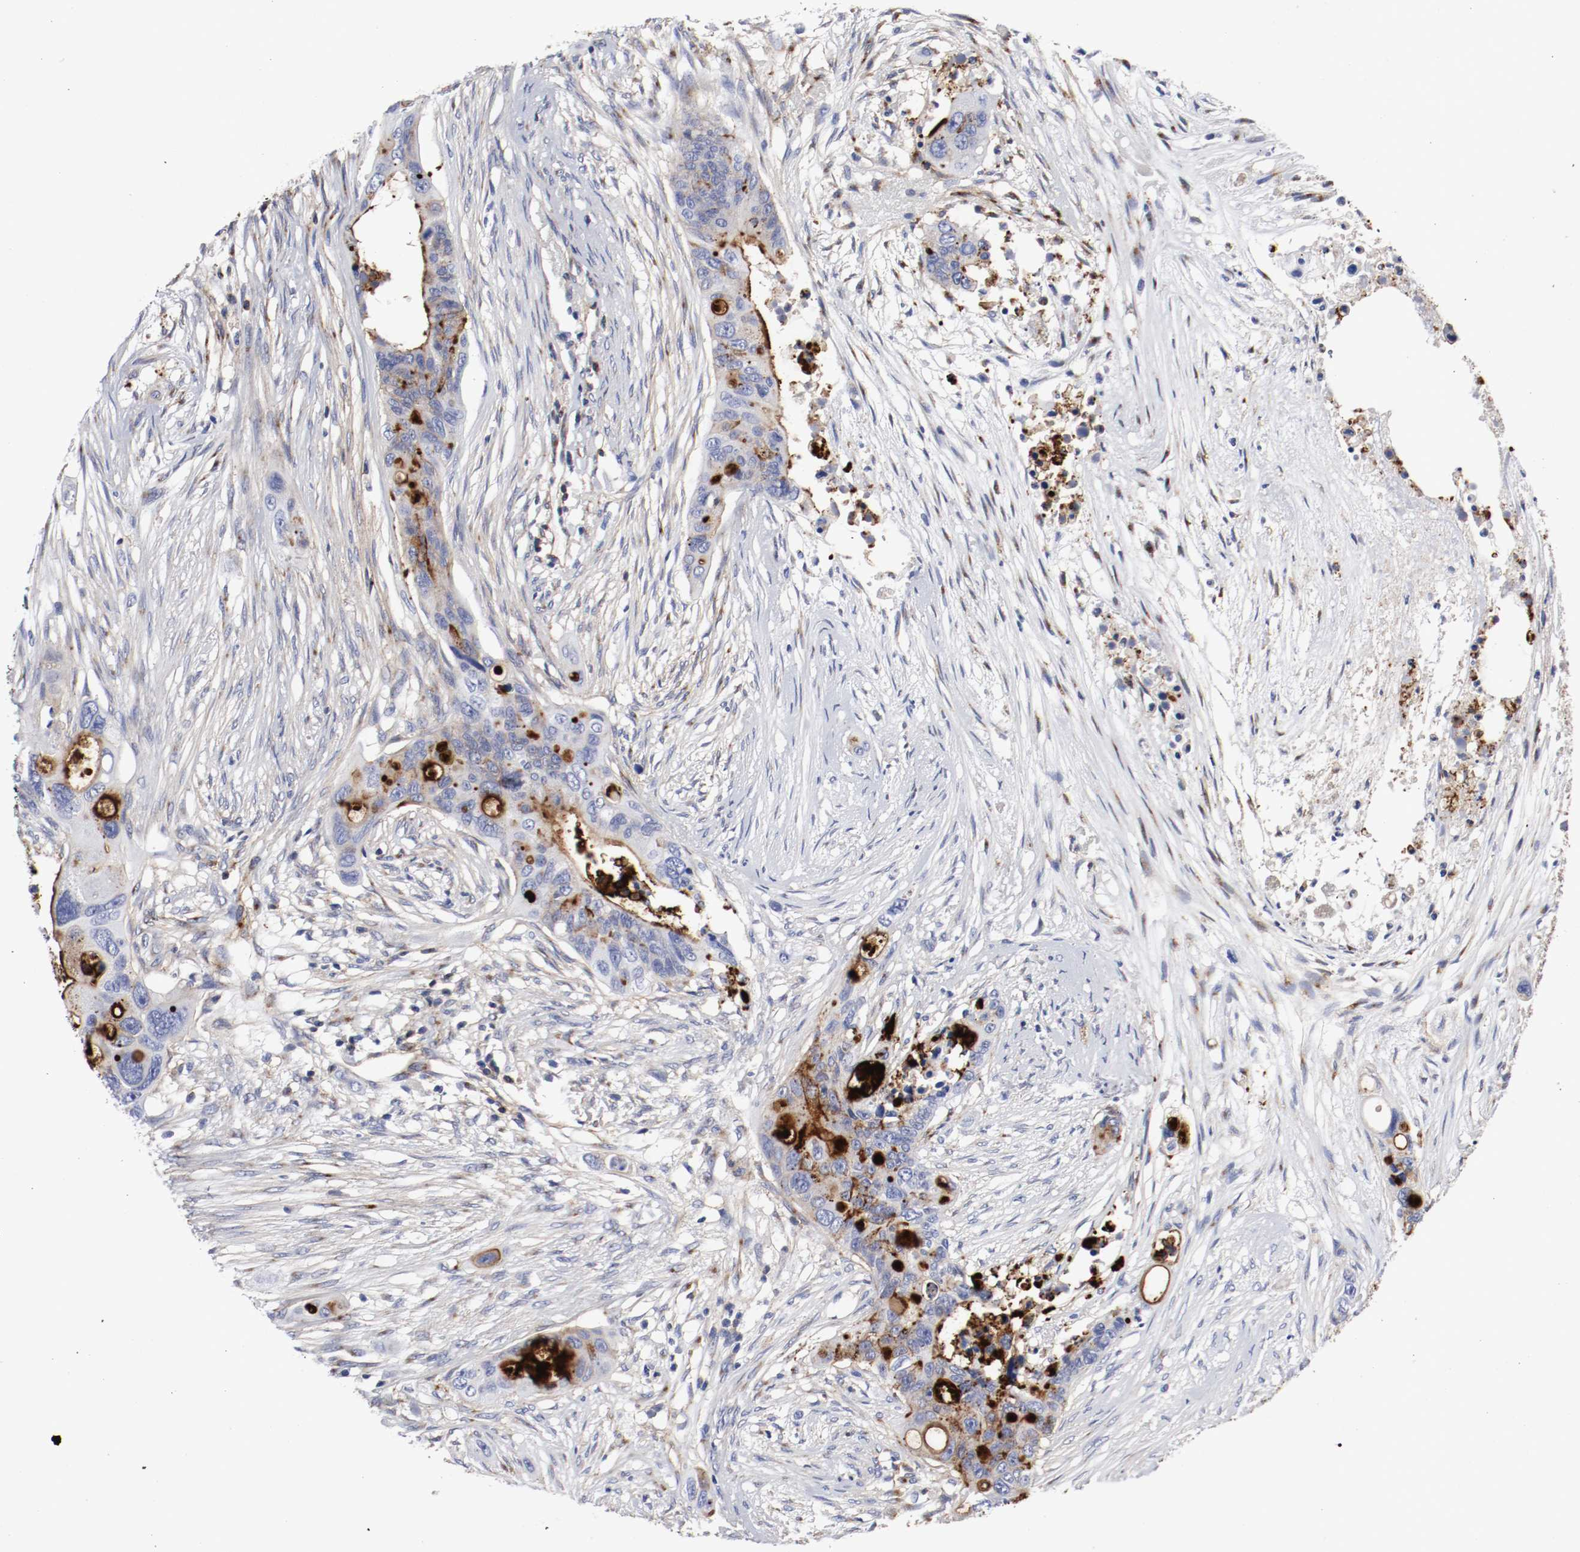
{"staining": {"intensity": "strong", "quantity": "<25%", "location": "cytoplasmic/membranous"}, "tissue": "colorectal cancer", "cell_type": "Tumor cells", "image_type": "cancer", "snomed": [{"axis": "morphology", "description": "Adenocarcinoma, NOS"}, {"axis": "topography", "description": "Colon"}], "caption": "Colorectal cancer stained for a protein (brown) demonstrates strong cytoplasmic/membranous positive positivity in approximately <25% of tumor cells.", "gene": "IFITM1", "patient": {"sex": "female", "age": 57}}